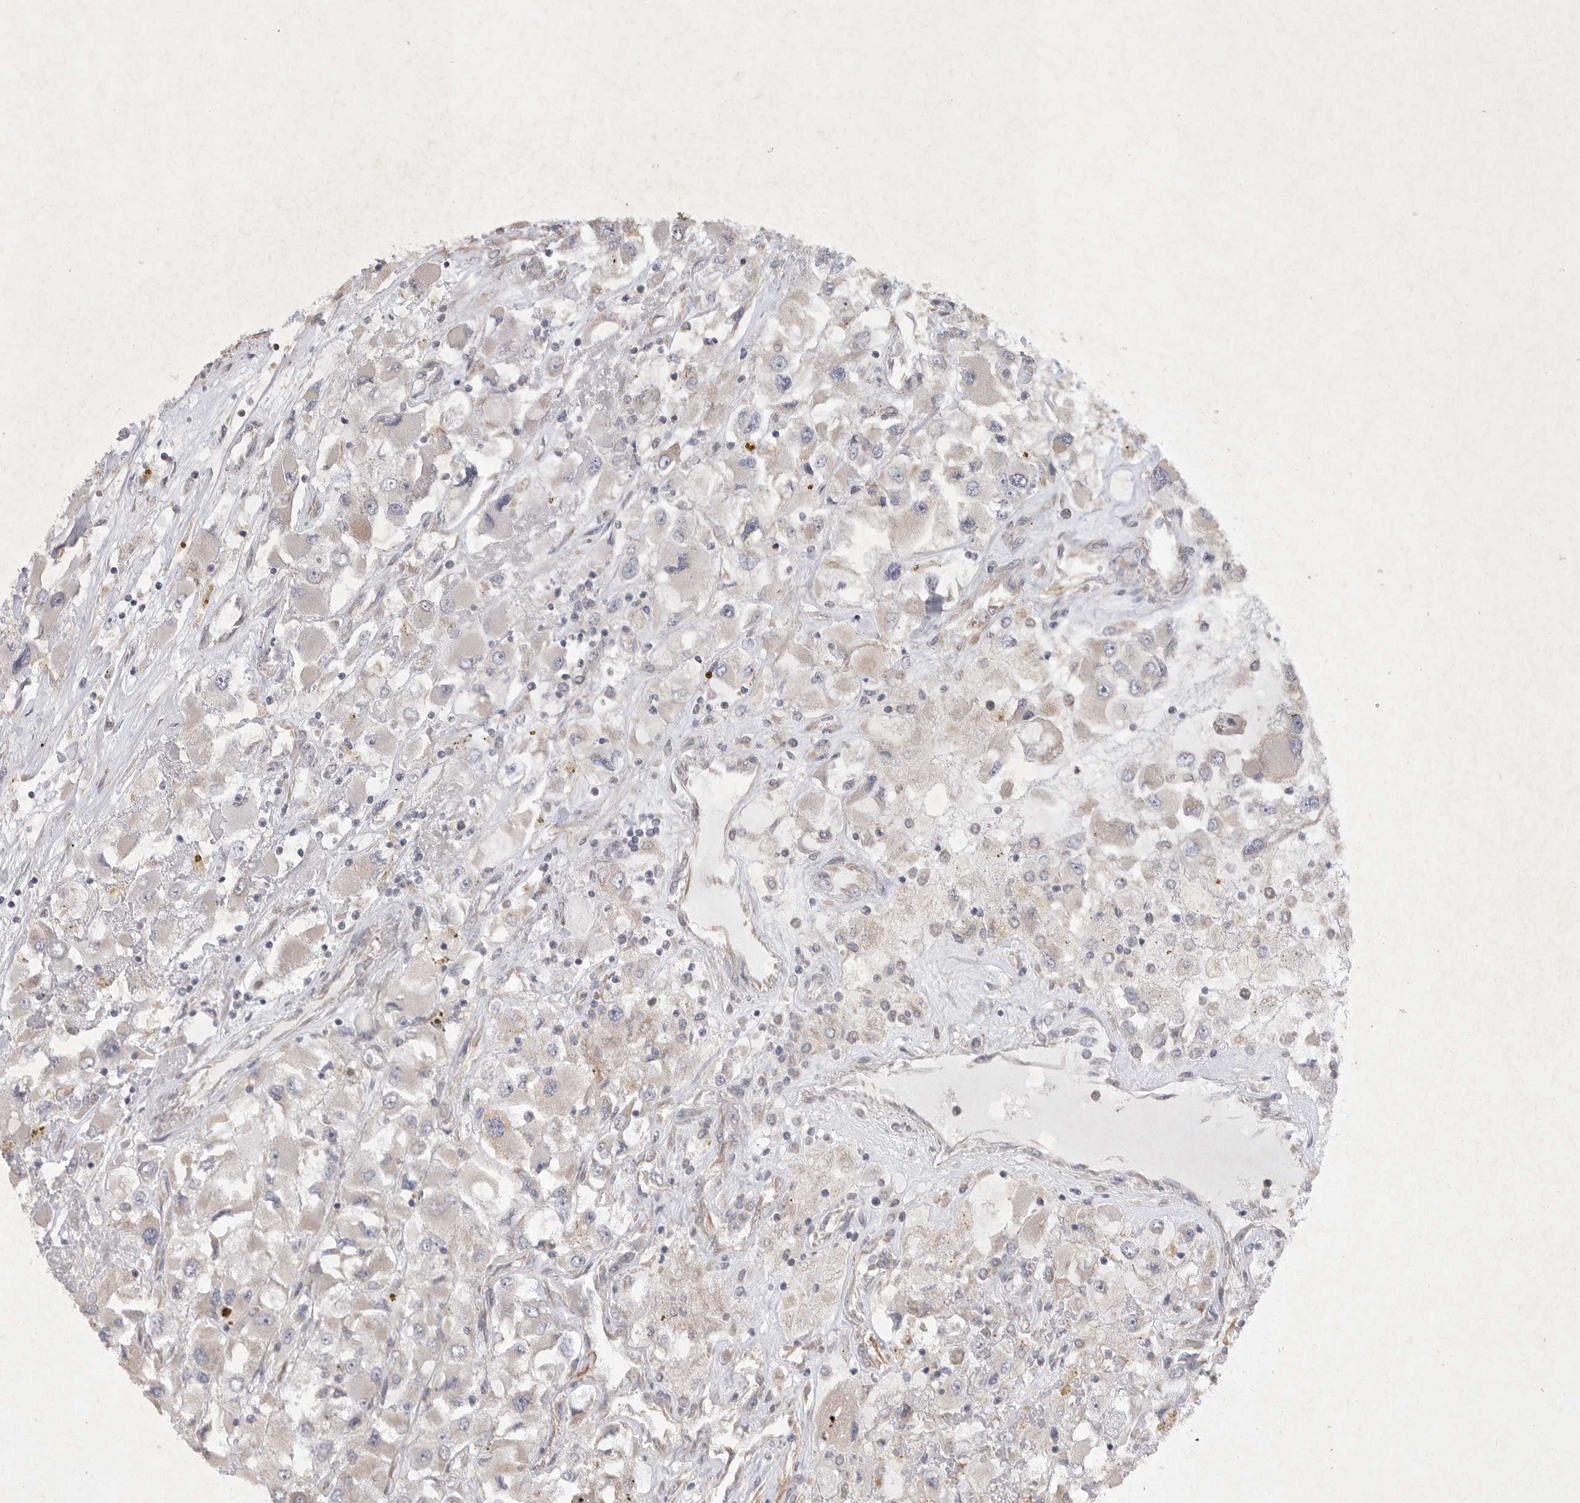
{"staining": {"intensity": "weak", "quantity": "<25%", "location": "cytoplasmic/membranous"}, "tissue": "renal cancer", "cell_type": "Tumor cells", "image_type": "cancer", "snomed": [{"axis": "morphology", "description": "Adenocarcinoma, NOS"}, {"axis": "topography", "description": "Kidney"}], "caption": "Tumor cells are negative for protein expression in human renal cancer (adenocarcinoma).", "gene": "EDEM3", "patient": {"sex": "female", "age": 52}}